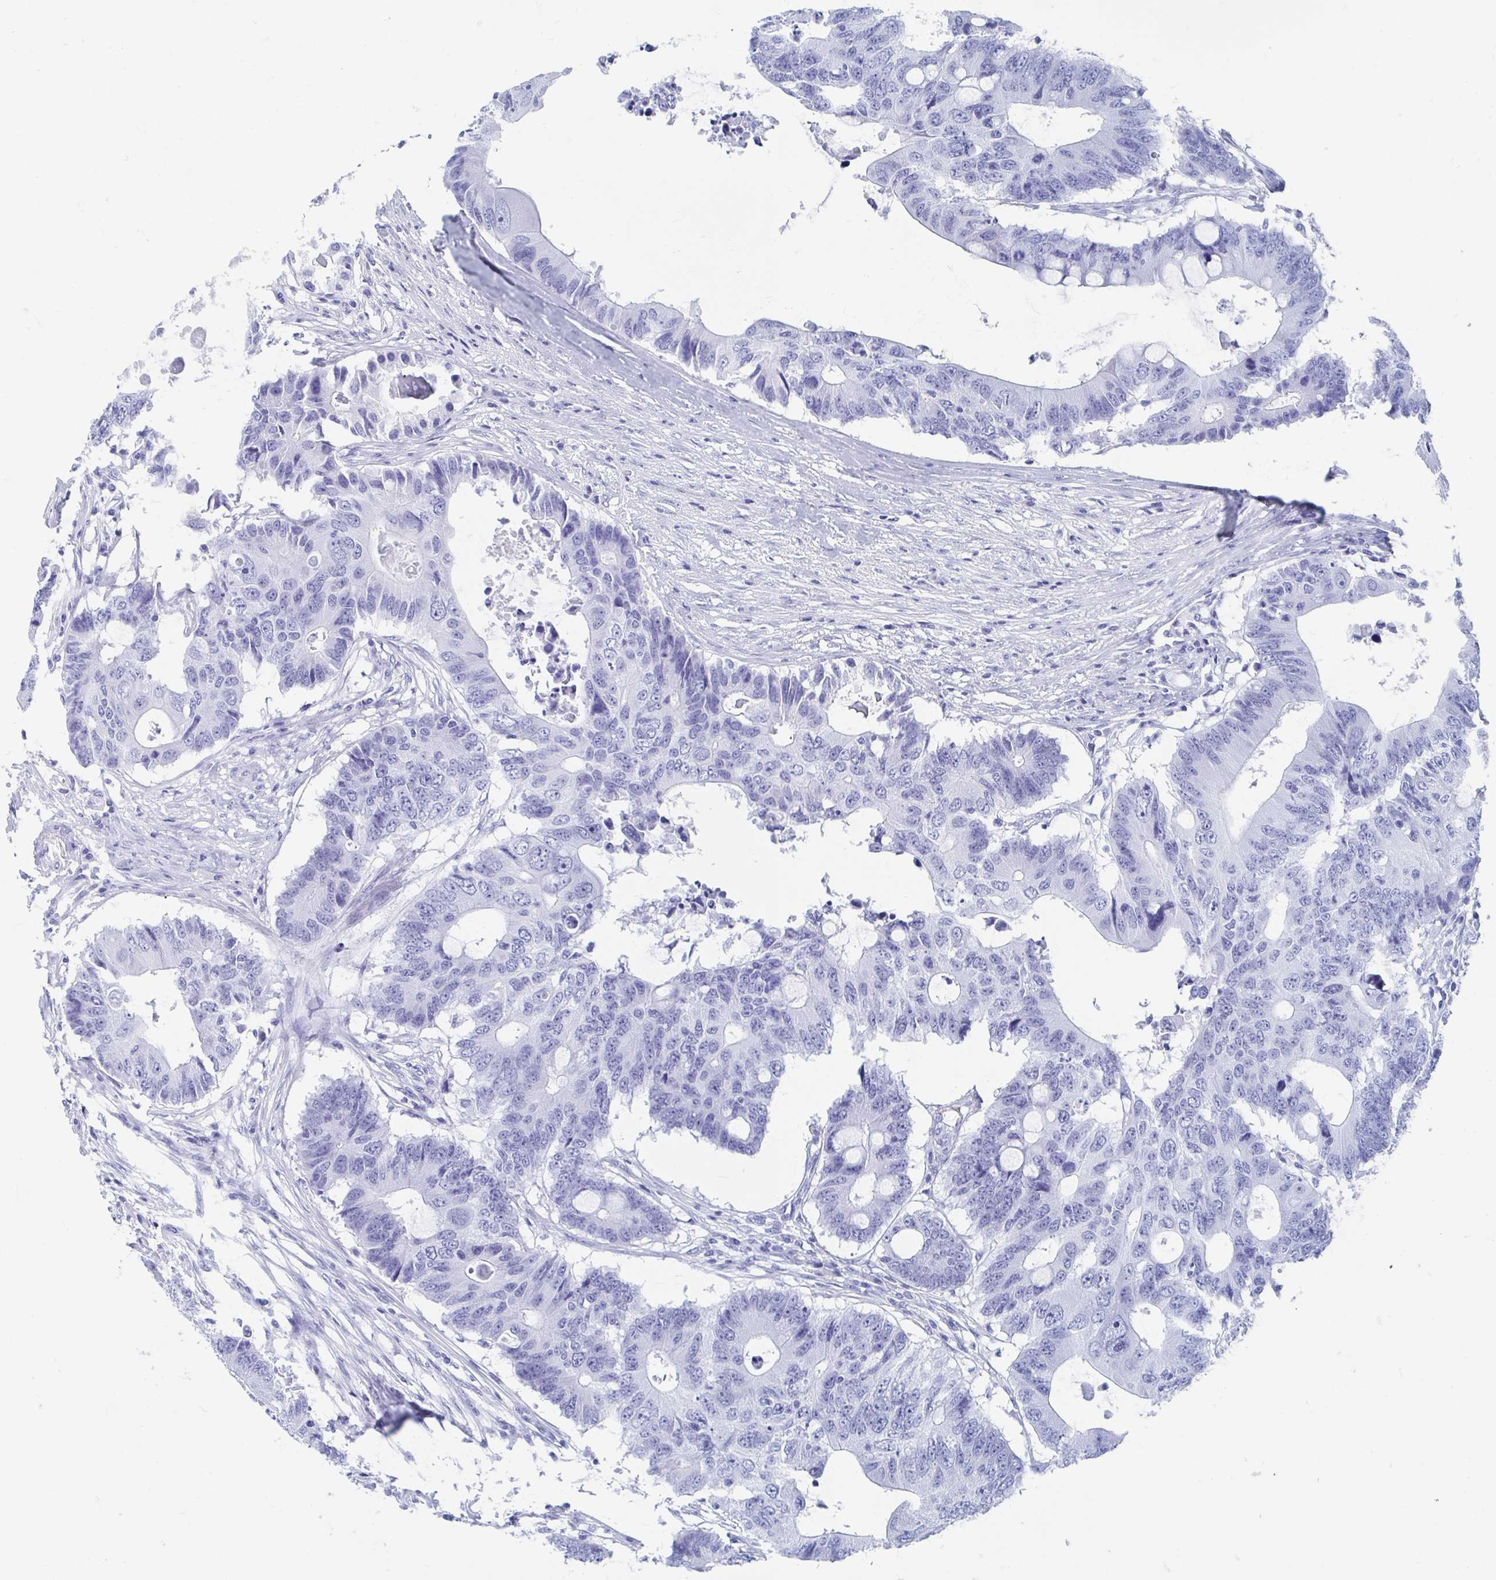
{"staining": {"intensity": "negative", "quantity": "none", "location": "none"}, "tissue": "colorectal cancer", "cell_type": "Tumor cells", "image_type": "cancer", "snomed": [{"axis": "morphology", "description": "Adenocarcinoma, NOS"}, {"axis": "topography", "description": "Colon"}], "caption": "Micrograph shows no significant protein expression in tumor cells of colorectal cancer (adenocarcinoma).", "gene": "HDGFL1", "patient": {"sex": "male", "age": 71}}